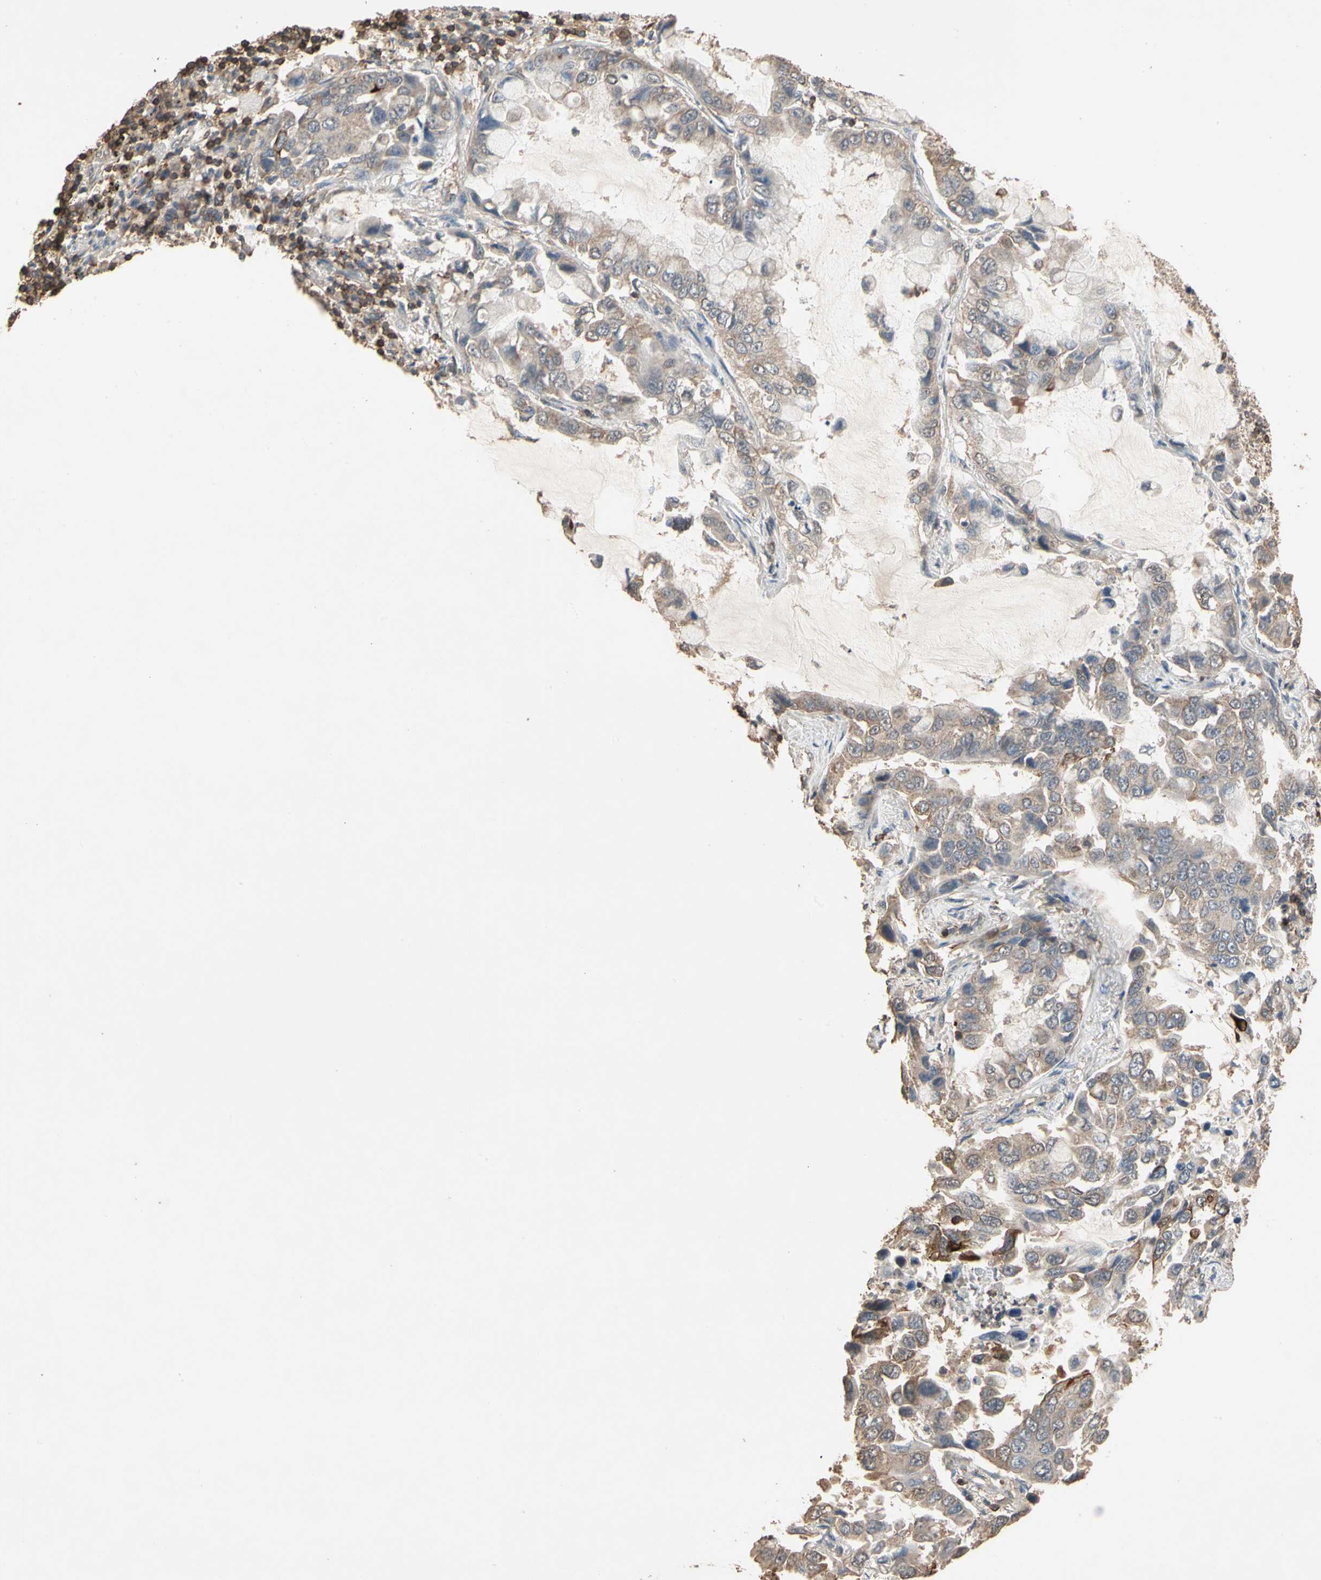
{"staining": {"intensity": "moderate", "quantity": "<25%", "location": "cytoplasmic/membranous"}, "tissue": "lung cancer", "cell_type": "Tumor cells", "image_type": "cancer", "snomed": [{"axis": "morphology", "description": "Adenocarcinoma, NOS"}, {"axis": "topography", "description": "Lung"}], "caption": "High-magnification brightfield microscopy of lung adenocarcinoma stained with DAB (brown) and counterstained with hematoxylin (blue). tumor cells exhibit moderate cytoplasmic/membranous expression is present in about<25% of cells. (Brightfield microscopy of DAB IHC at high magnification).", "gene": "MAP3K10", "patient": {"sex": "male", "age": 64}}